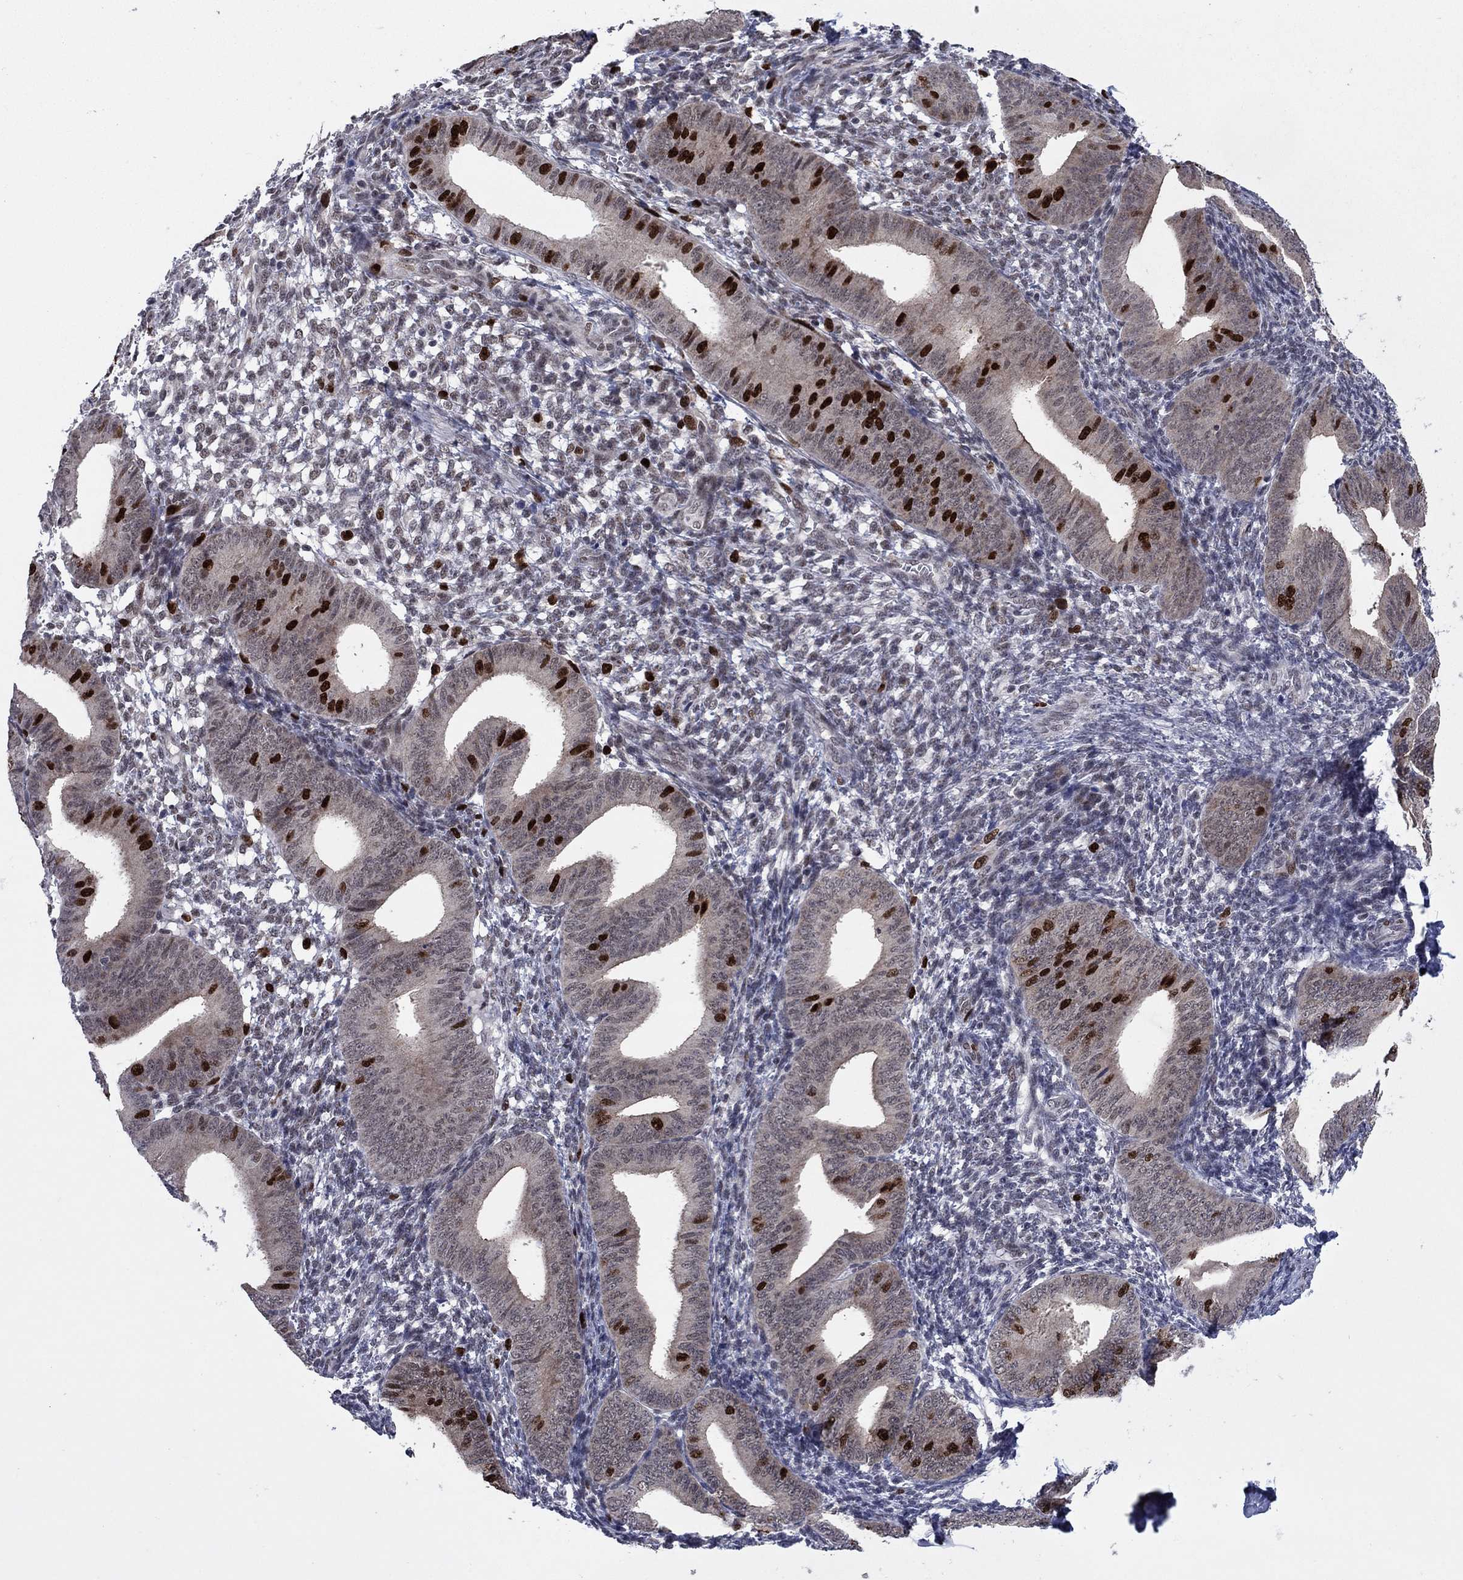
{"staining": {"intensity": "negative", "quantity": "none", "location": "none"}, "tissue": "endometrium", "cell_type": "Cells in endometrial stroma", "image_type": "normal", "snomed": [{"axis": "morphology", "description": "Normal tissue, NOS"}, {"axis": "topography", "description": "Endometrium"}], "caption": "DAB immunohistochemical staining of normal human endometrium demonstrates no significant expression in cells in endometrial stroma.", "gene": "CDCA5", "patient": {"sex": "female", "age": 39}}